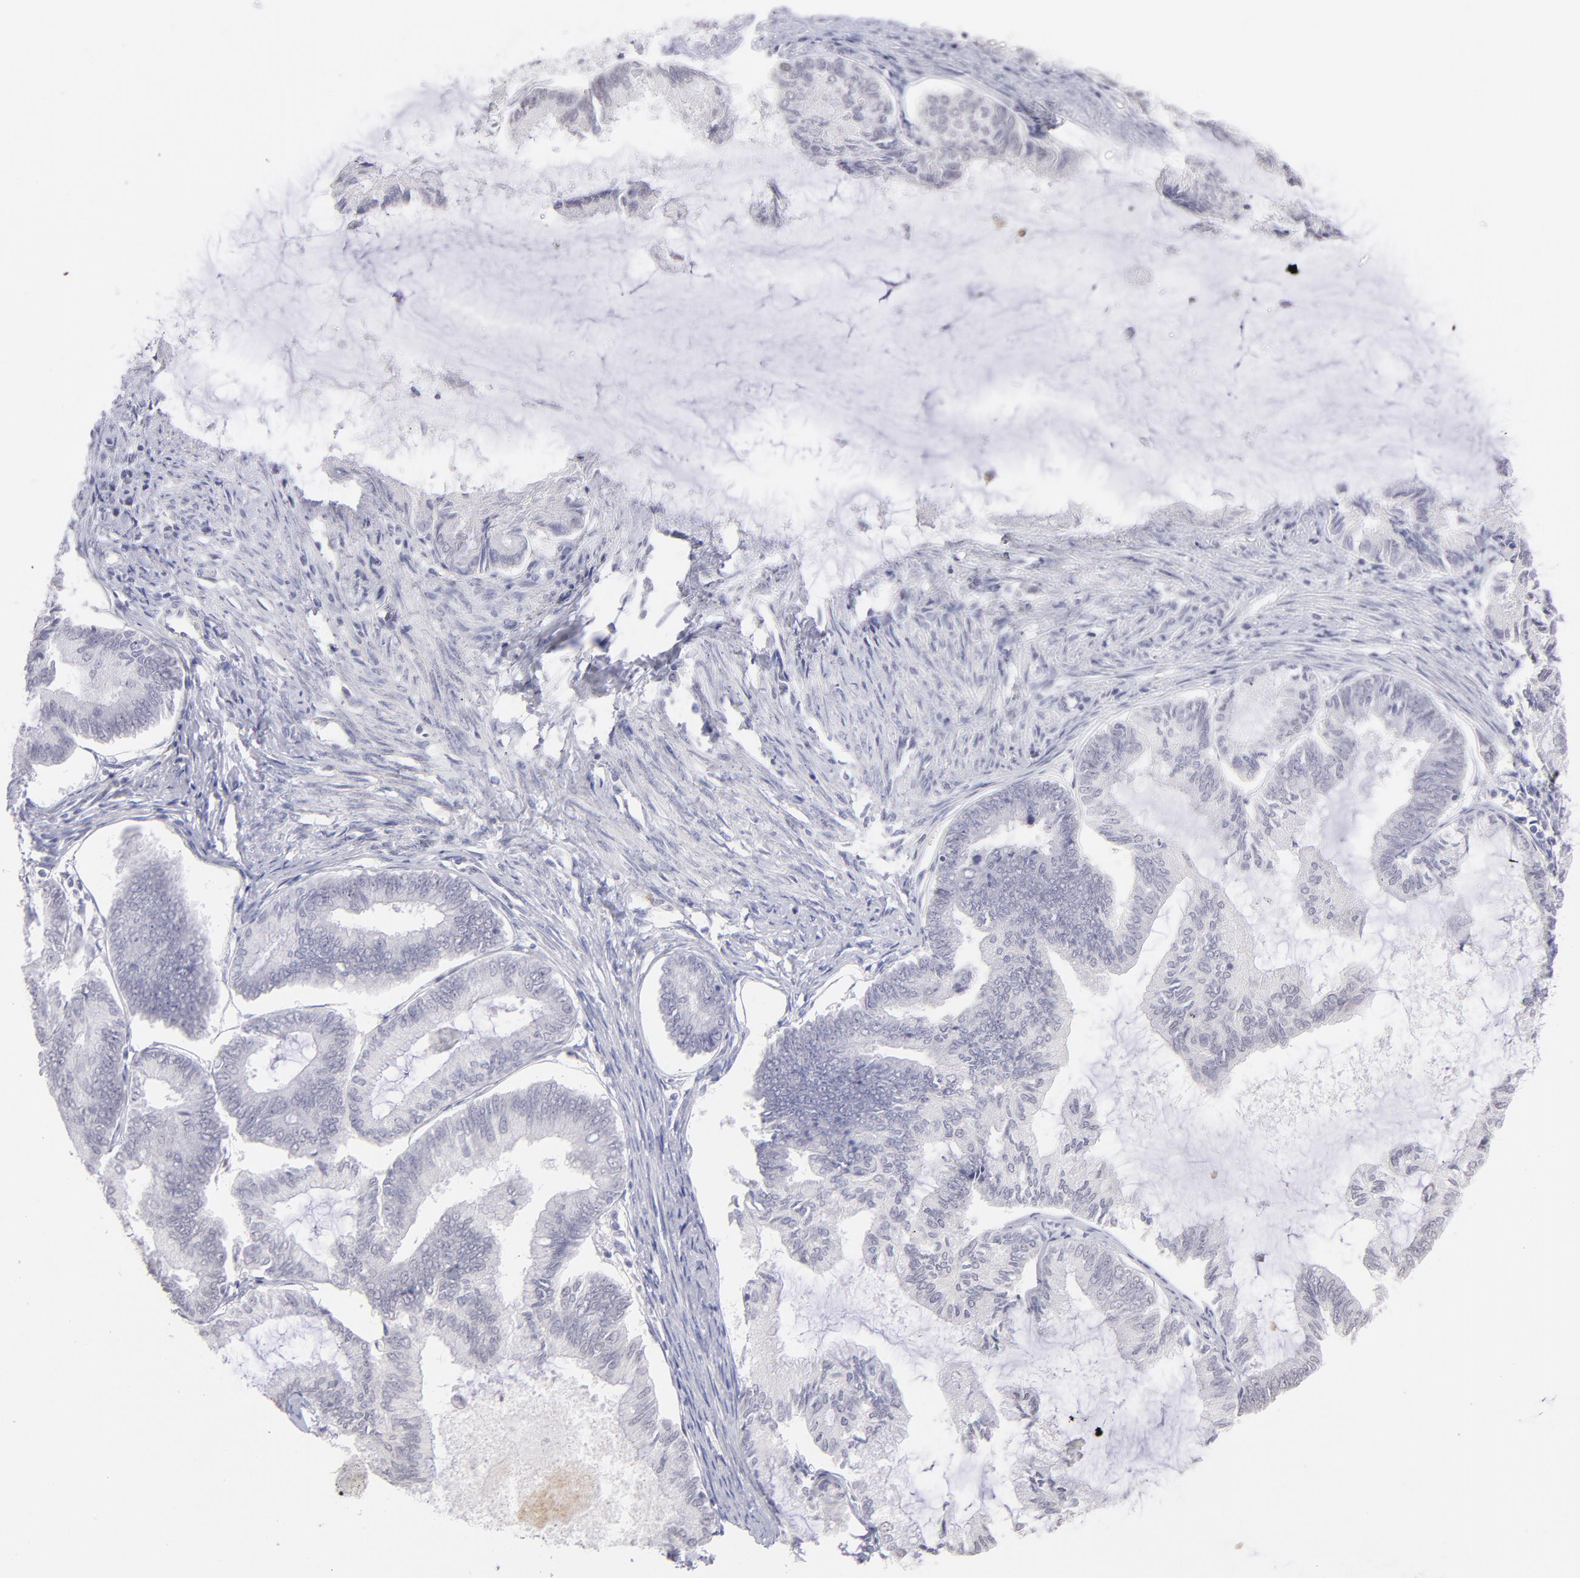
{"staining": {"intensity": "negative", "quantity": "none", "location": "none"}, "tissue": "endometrial cancer", "cell_type": "Tumor cells", "image_type": "cancer", "snomed": [{"axis": "morphology", "description": "Adenocarcinoma, NOS"}, {"axis": "topography", "description": "Endometrium"}], "caption": "DAB immunohistochemical staining of endometrial cancer reveals no significant positivity in tumor cells.", "gene": "LTB4R", "patient": {"sex": "female", "age": 86}}